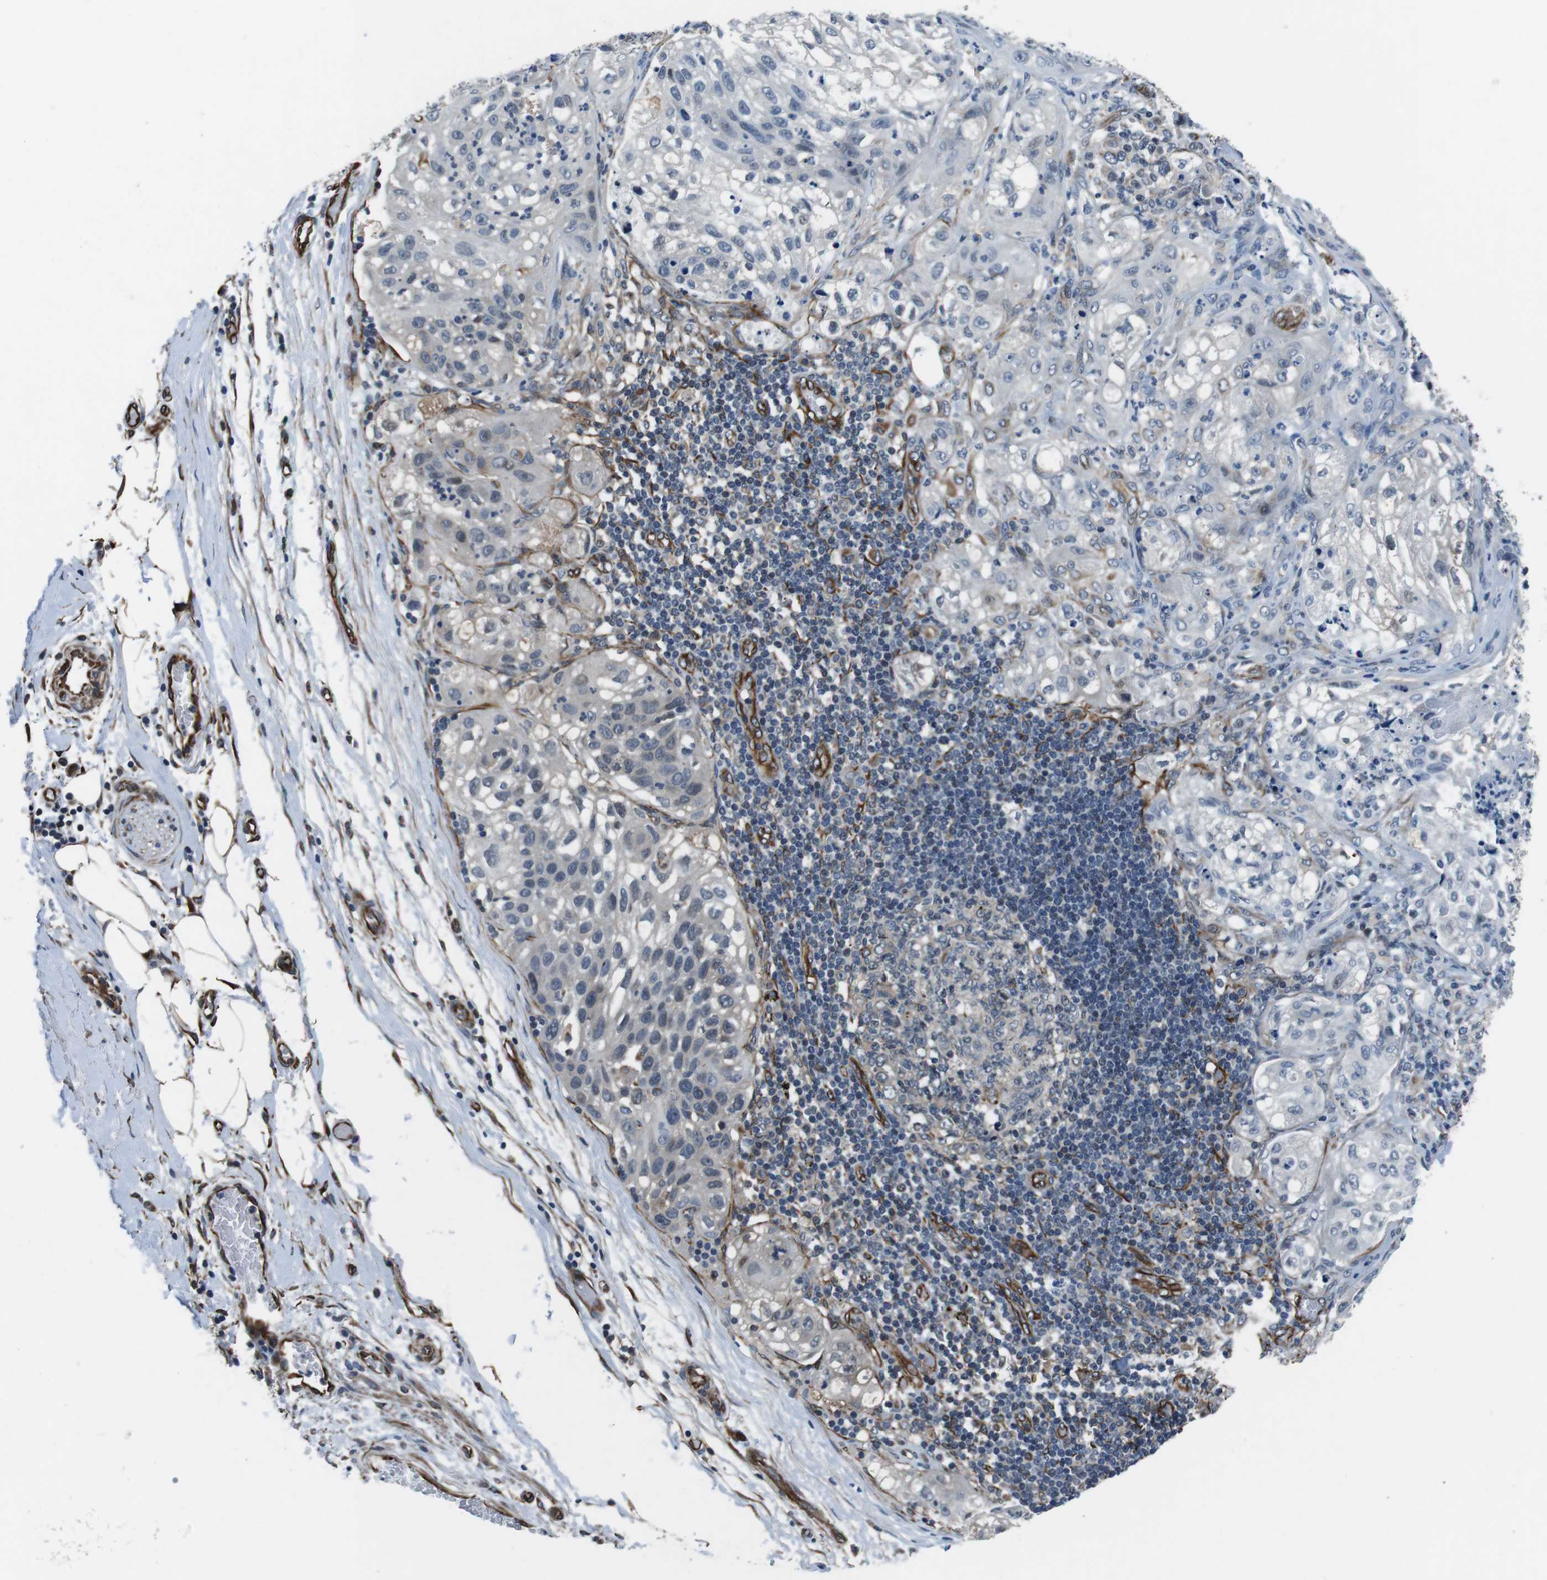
{"staining": {"intensity": "negative", "quantity": "none", "location": "none"}, "tissue": "lung cancer", "cell_type": "Tumor cells", "image_type": "cancer", "snomed": [{"axis": "morphology", "description": "Inflammation, NOS"}, {"axis": "morphology", "description": "Squamous cell carcinoma, NOS"}, {"axis": "topography", "description": "Lymph node"}, {"axis": "topography", "description": "Soft tissue"}, {"axis": "topography", "description": "Lung"}], "caption": "There is no significant staining in tumor cells of lung squamous cell carcinoma.", "gene": "LRRC49", "patient": {"sex": "male", "age": 66}}